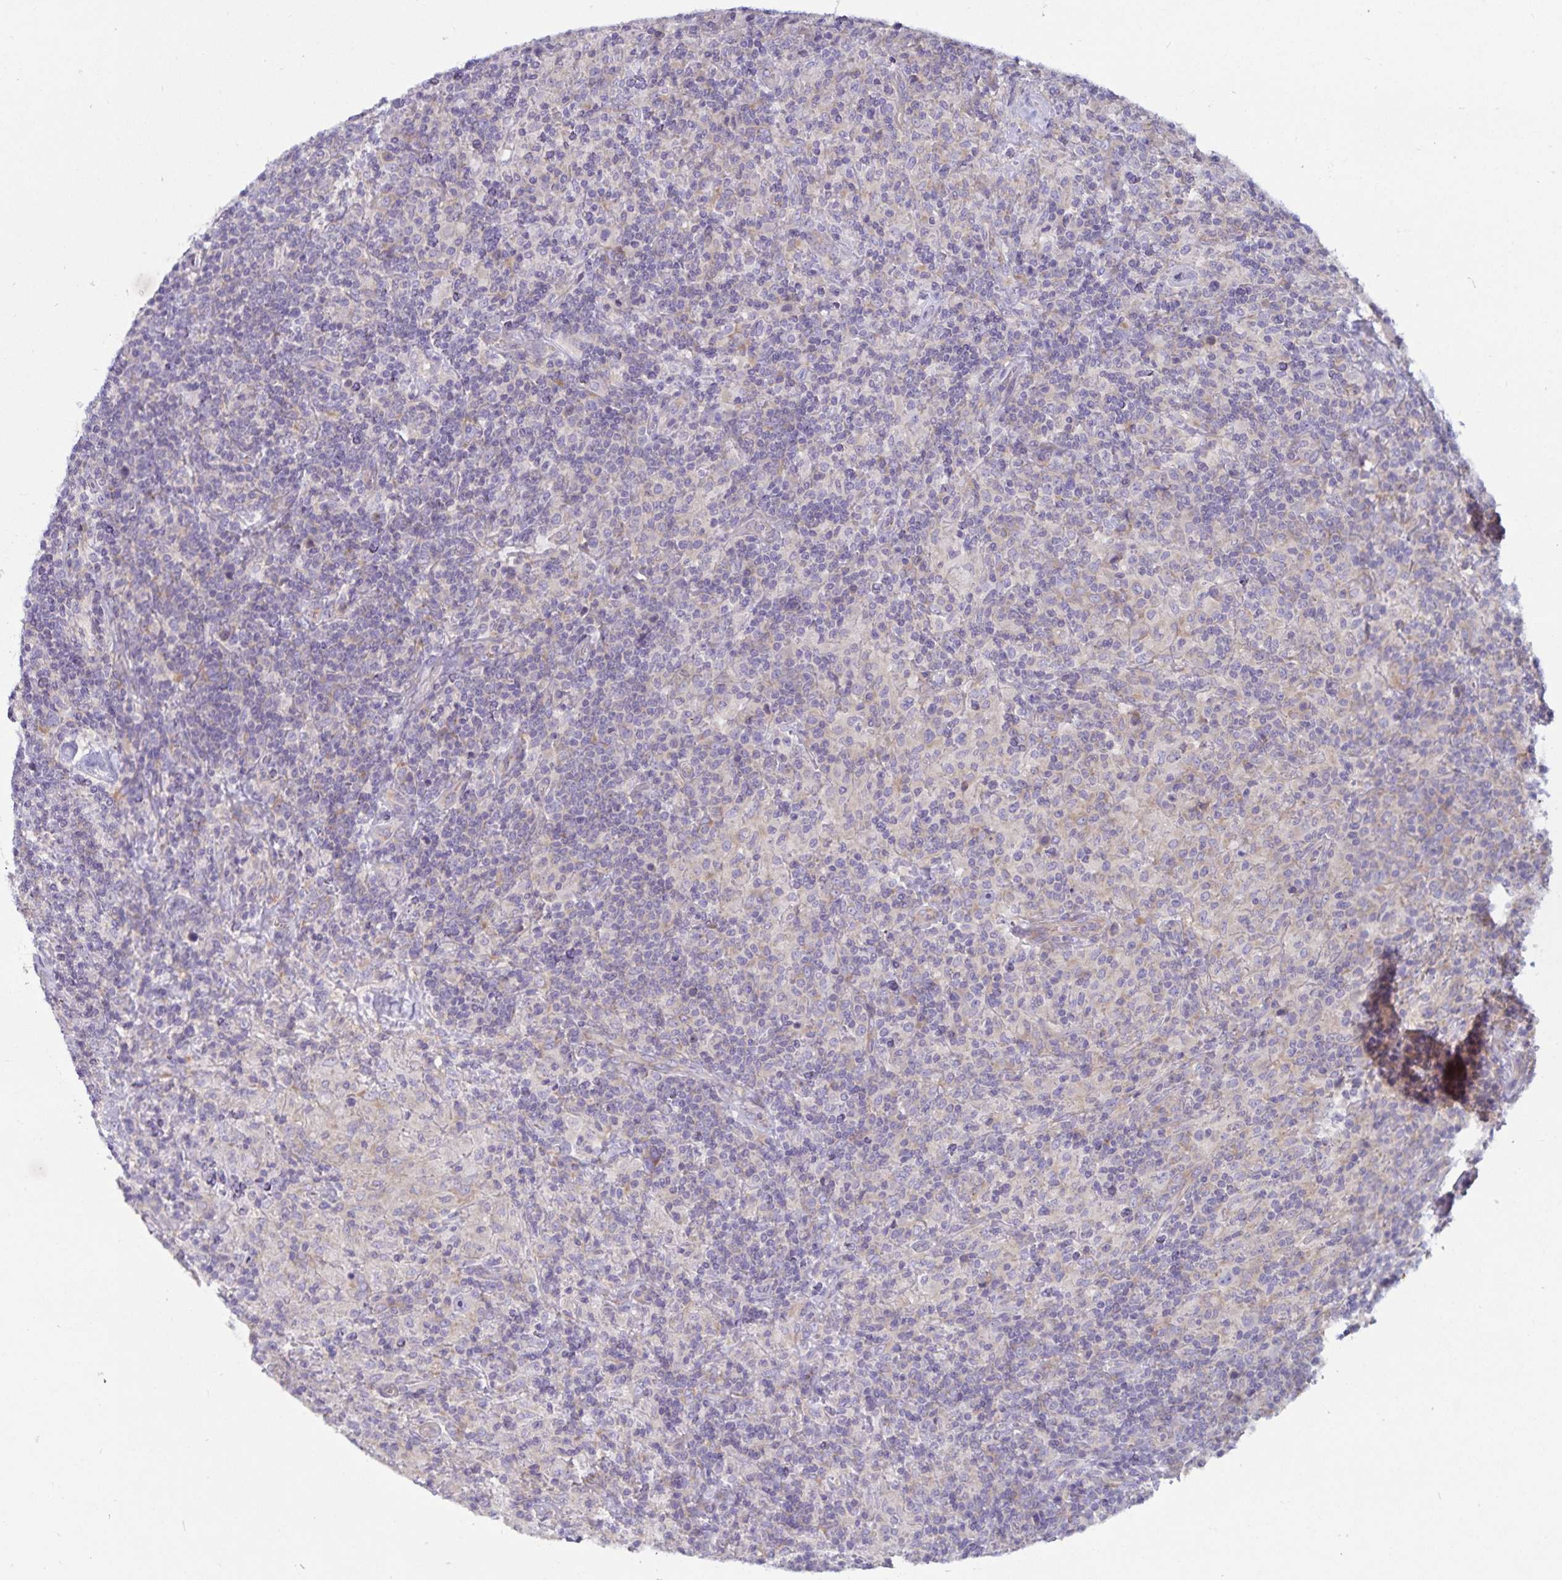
{"staining": {"intensity": "negative", "quantity": "none", "location": "none"}, "tissue": "lymphoma", "cell_type": "Tumor cells", "image_type": "cancer", "snomed": [{"axis": "morphology", "description": "Hodgkin's disease, NOS"}, {"axis": "topography", "description": "Lymph node"}], "caption": "Tumor cells show no significant protein positivity in Hodgkin's disease.", "gene": "FAM120A", "patient": {"sex": "male", "age": 70}}